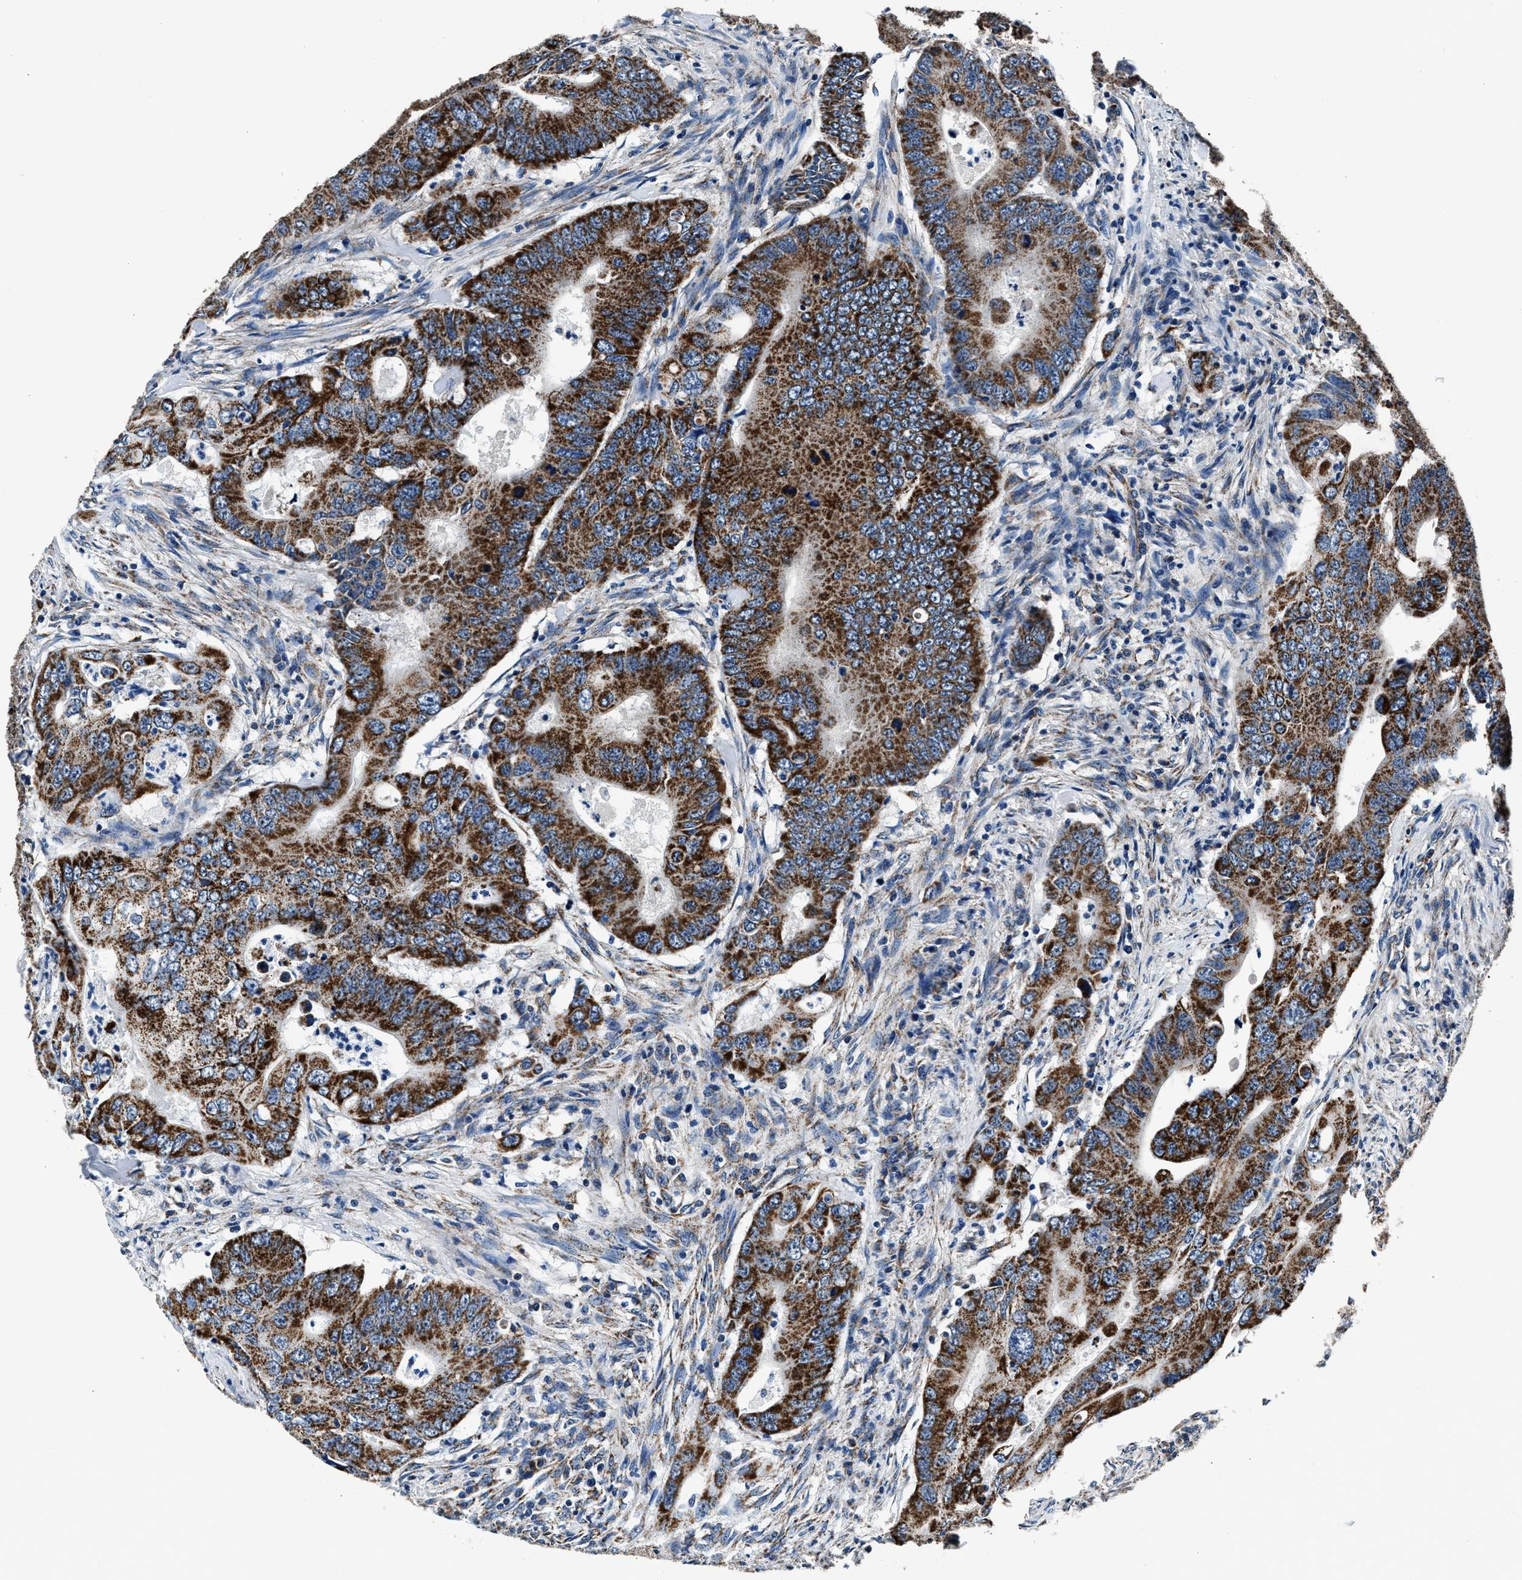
{"staining": {"intensity": "strong", "quantity": ">75%", "location": "cytoplasmic/membranous"}, "tissue": "colorectal cancer", "cell_type": "Tumor cells", "image_type": "cancer", "snomed": [{"axis": "morphology", "description": "Adenocarcinoma, NOS"}, {"axis": "topography", "description": "Colon"}], "caption": "The image shows staining of adenocarcinoma (colorectal), revealing strong cytoplasmic/membranous protein expression (brown color) within tumor cells.", "gene": "HIBADH", "patient": {"sex": "male", "age": 71}}